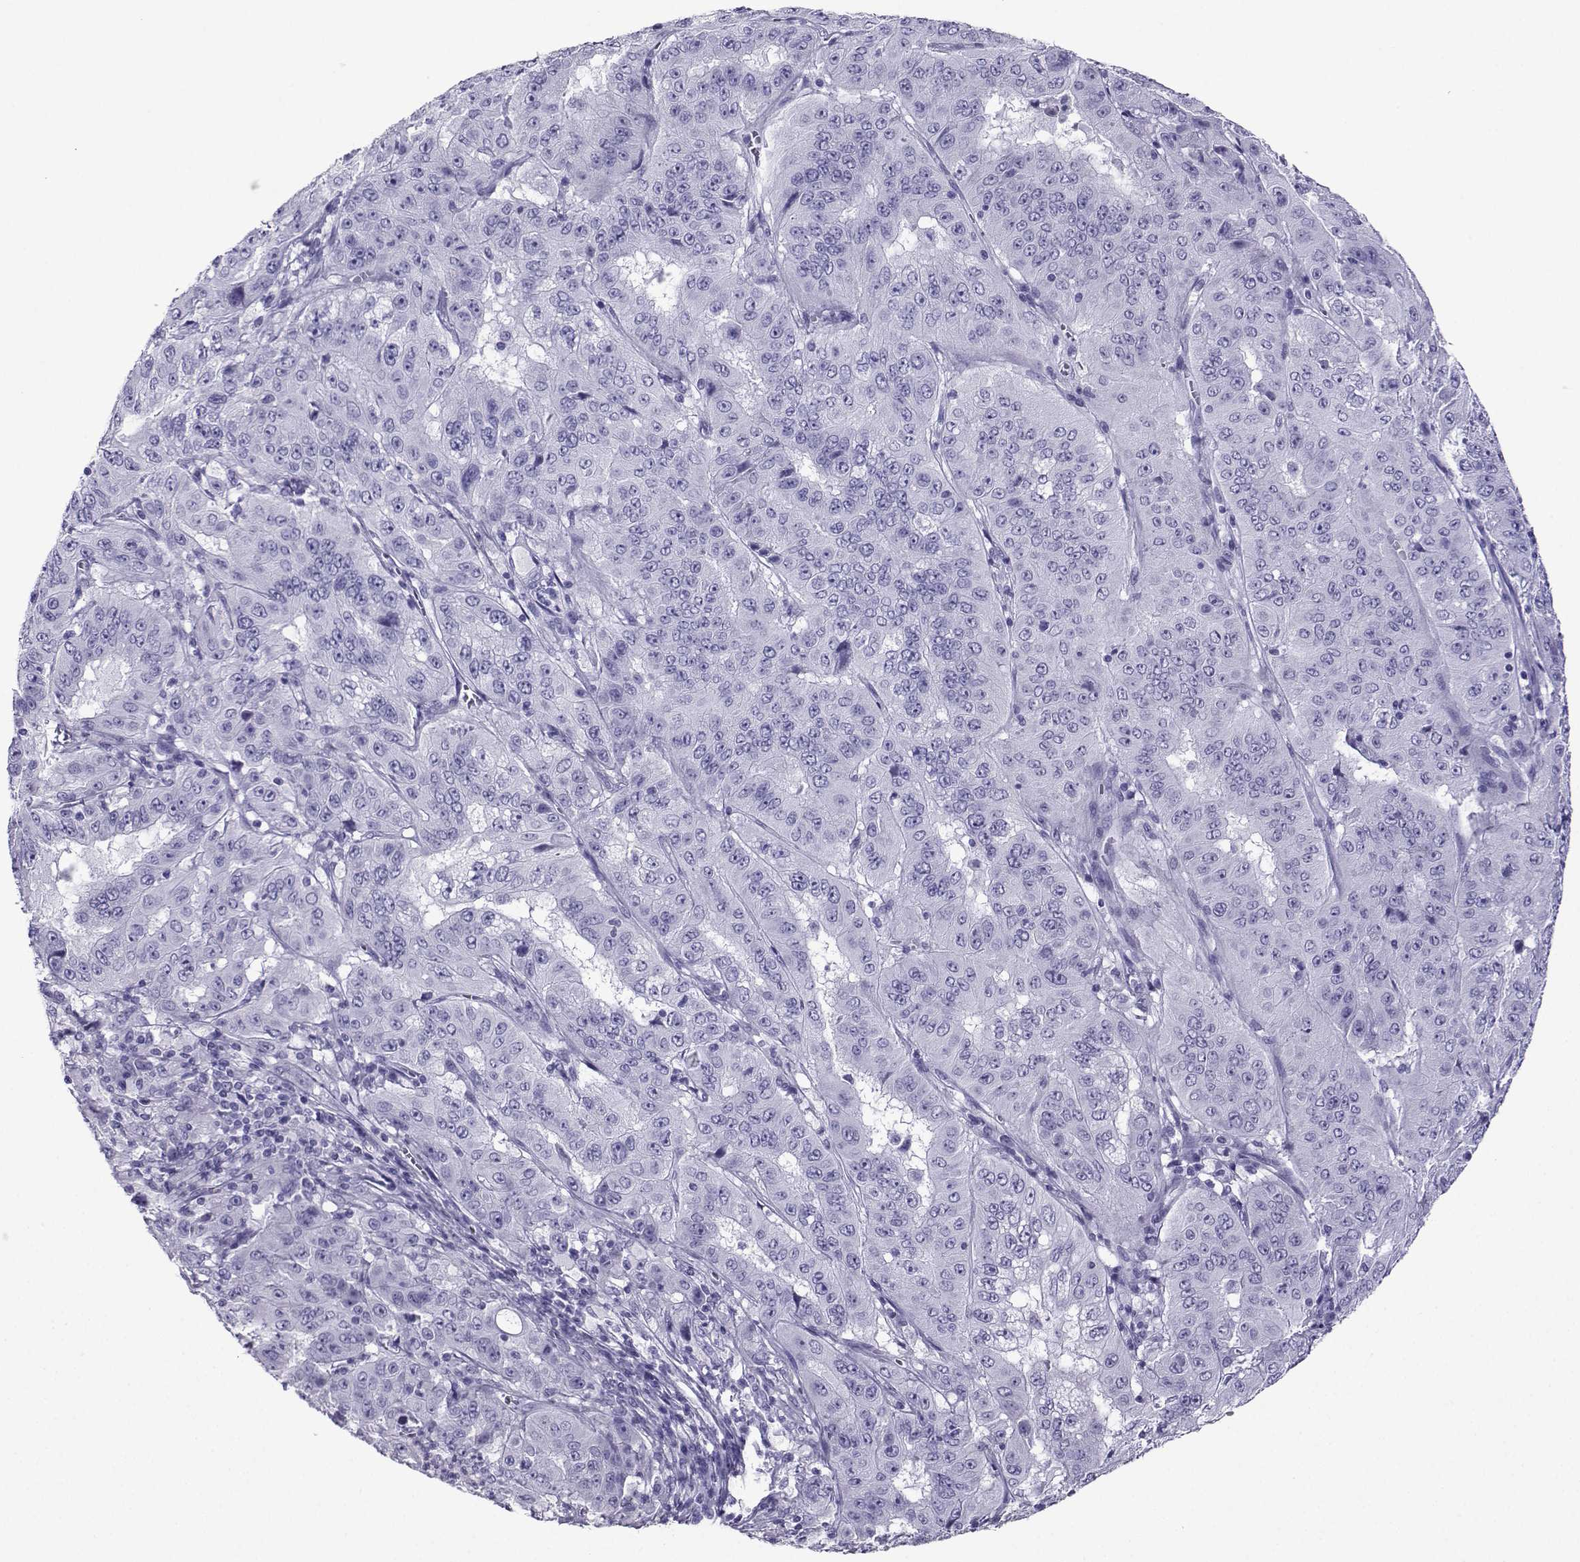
{"staining": {"intensity": "negative", "quantity": "none", "location": "none"}, "tissue": "pancreatic cancer", "cell_type": "Tumor cells", "image_type": "cancer", "snomed": [{"axis": "morphology", "description": "Adenocarcinoma, NOS"}, {"axis": "topography", "description": "Pancreas"}], "caption": "A high-resolution micrograph shows immunohistochemistry (IHC) staining of pancreatic cancer (adenocarcinoma), which exhibits no significant expression in tumor cells.", "gene": "CD109", "patient": {"sex": "male", "age": 63}}